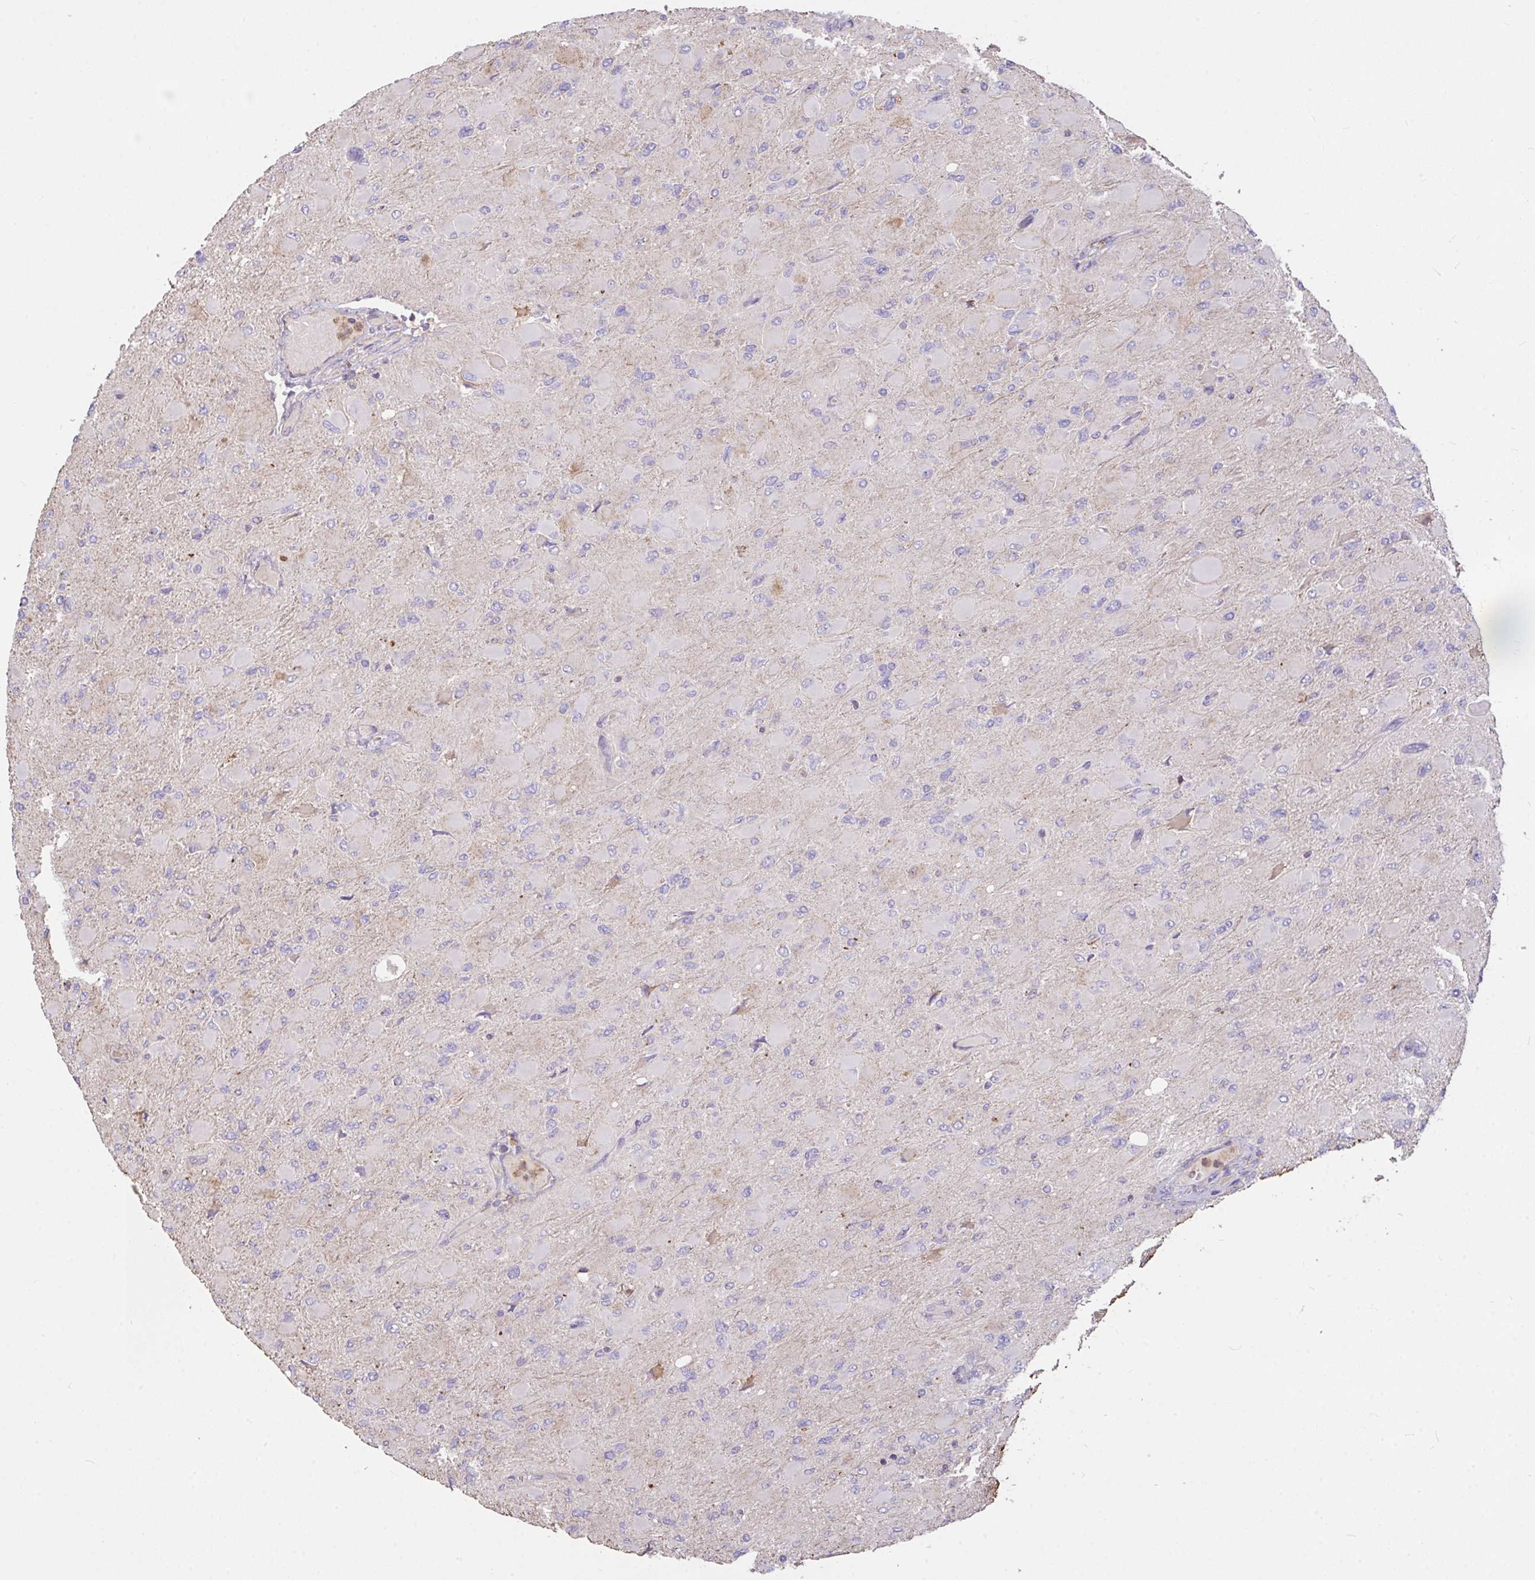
{"staining": {"intensity": "negative", "quantity": "none", "location": "none"}, "tissue": "glioma", "cell_type": "Tumor cells", "image_type": "cancer", "snomed": [{"axis": "morphology", "description": "Glioma, malignant, High grade"}, {"axis": "topography", "description": "Cerebral cortex"}], "caption": "Human malignant glioma (high-grade) stained for a protein using IHC demonstrates no expression in tumor cells.", "gene": "FCER1A", "patient": {"sex": "female", "age": 36}}